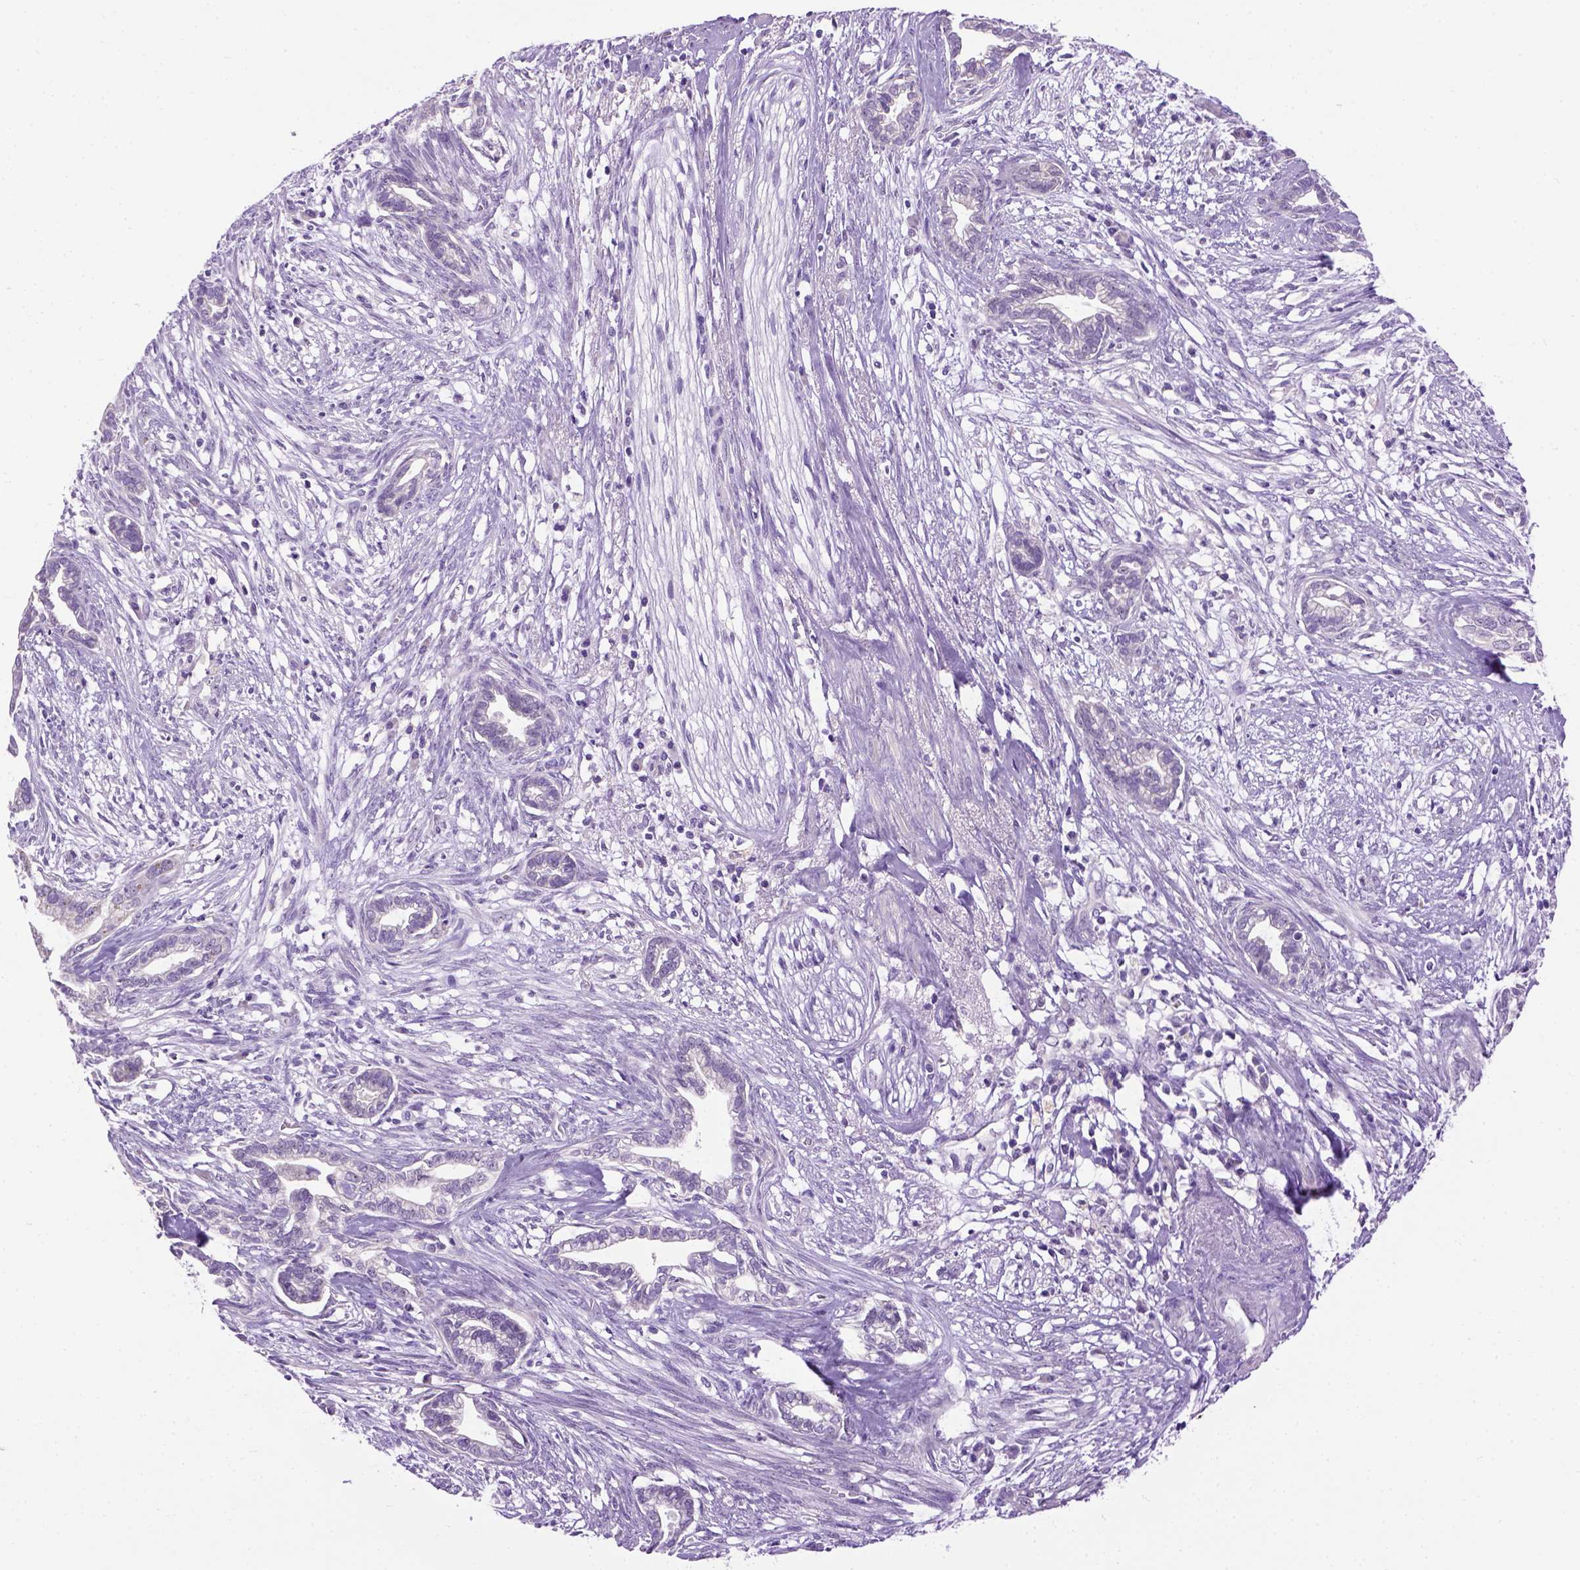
{"staining": {"intensity": "negative", "quantity": "none", "location": "none"}, "tissue": "cervical cancer", "cell_type": "Tumor cells", "image_type": "cancer", "snomed": [{"axis": "morphology", "description": "Adenocarcinoma, NOS"}, {"axis": "topography", "description": "Cervix"}], "caption": "Immunohistochemistry micrograph of human cervical cancer stained for a protein (brown), which shows no expression in tumor cells.", "gene": "UTP4", "patient": {"sex": "female", "age": 62}}